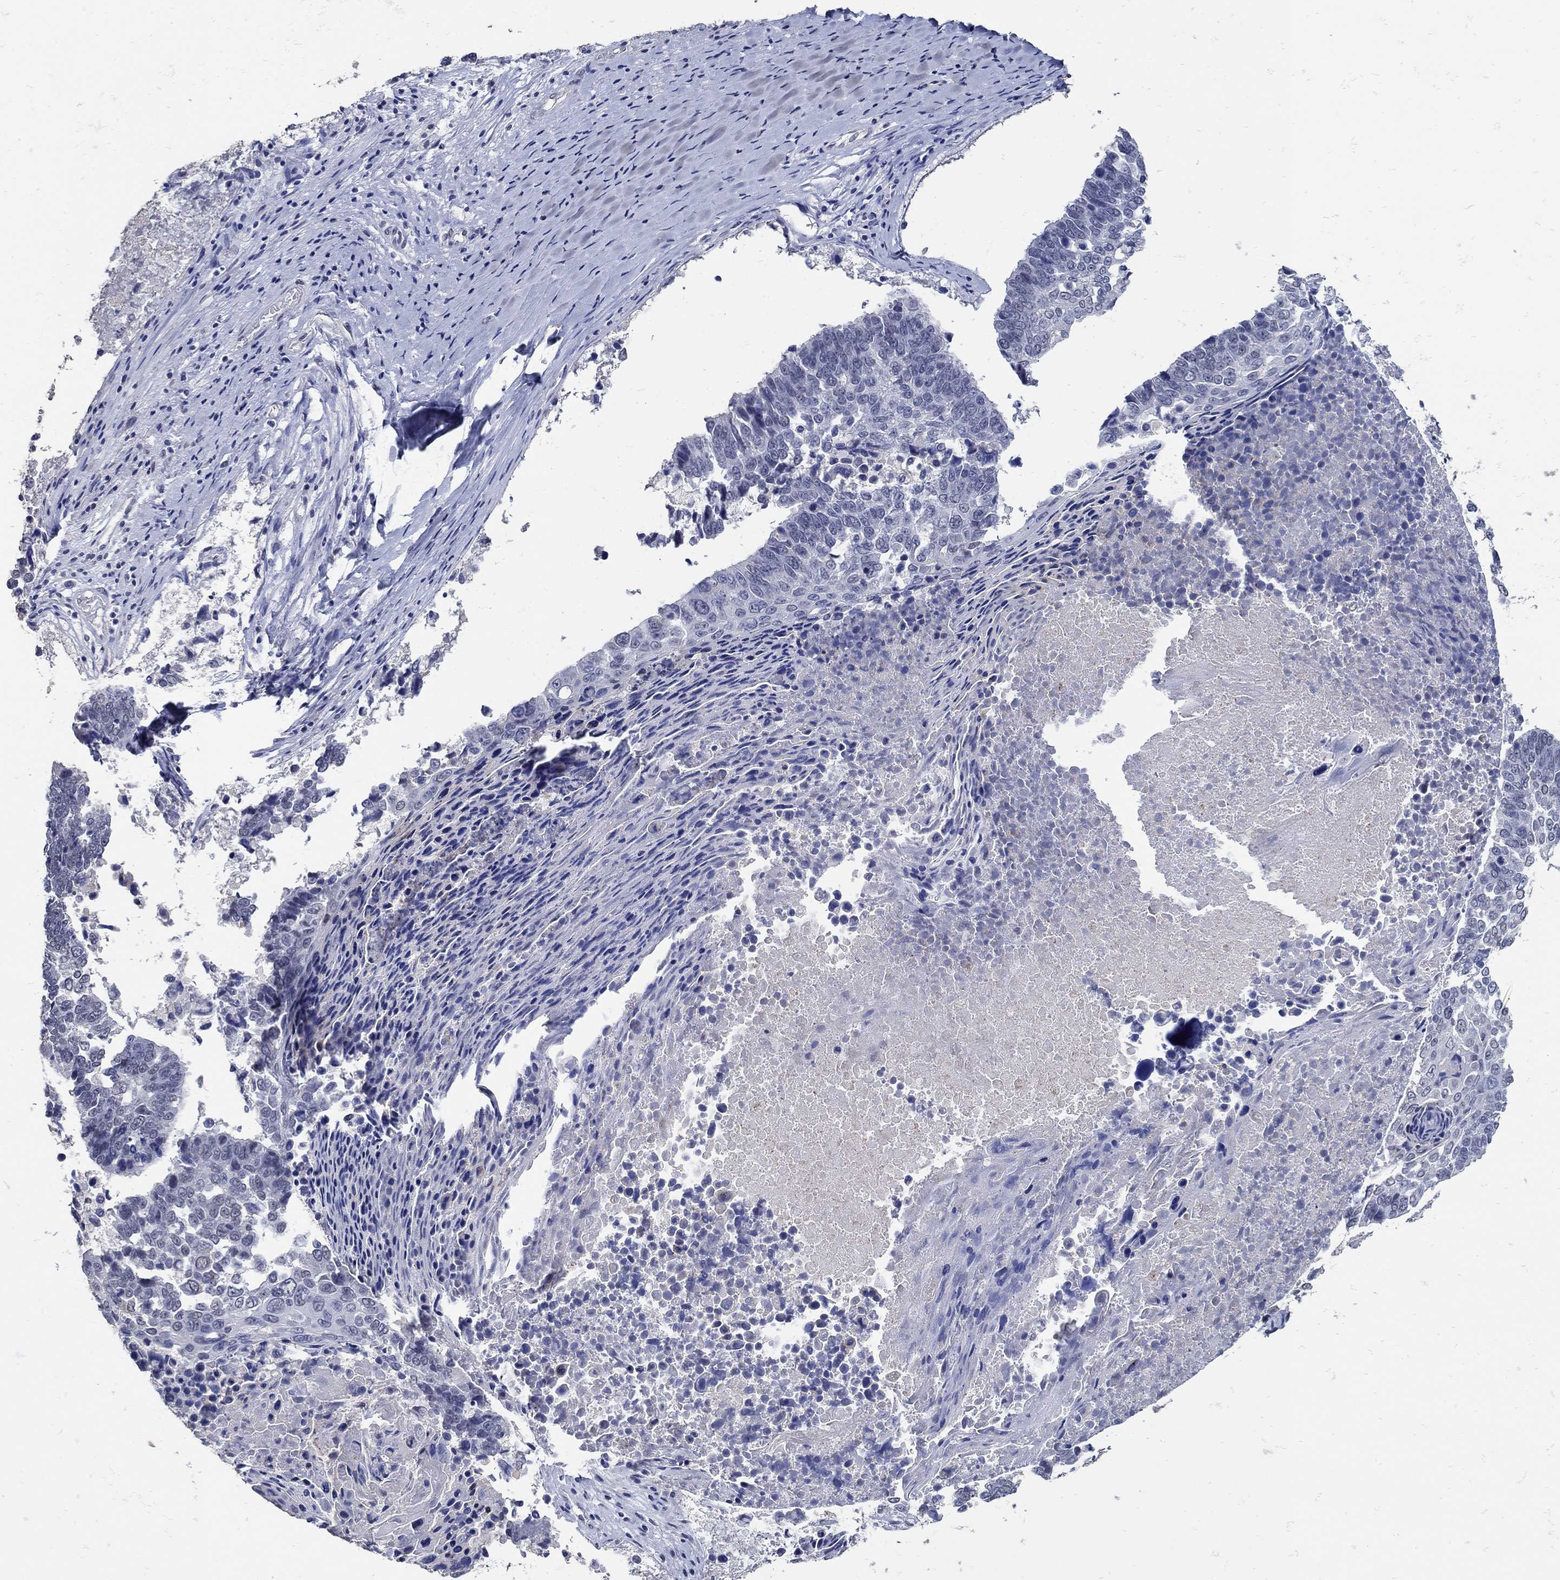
{"staining": {"intensity": "negative", "quantity": "none", "location": "none"}, "tissue": "lung cancer", "cell_type": "Tumor cells", "image_type": "cancer", "snomed": [{"axis": "morphology", "description": "Squamous cell carcinoma, NOS"}, {"axis": "topography", "description": "Lung"}], "caption": "Tumor cells are negative for brown protein staining in squamous cell carcinoma (lung). (Stains: DAB (3,3'-diaminobenzidine) immunohistochemistry (IHC) with hematoxylin counter stain, Microscopy: brightfield microscopy at high magnification).", "gene": "KCNN3", "patient": {"sex": "male", "age": 73}}